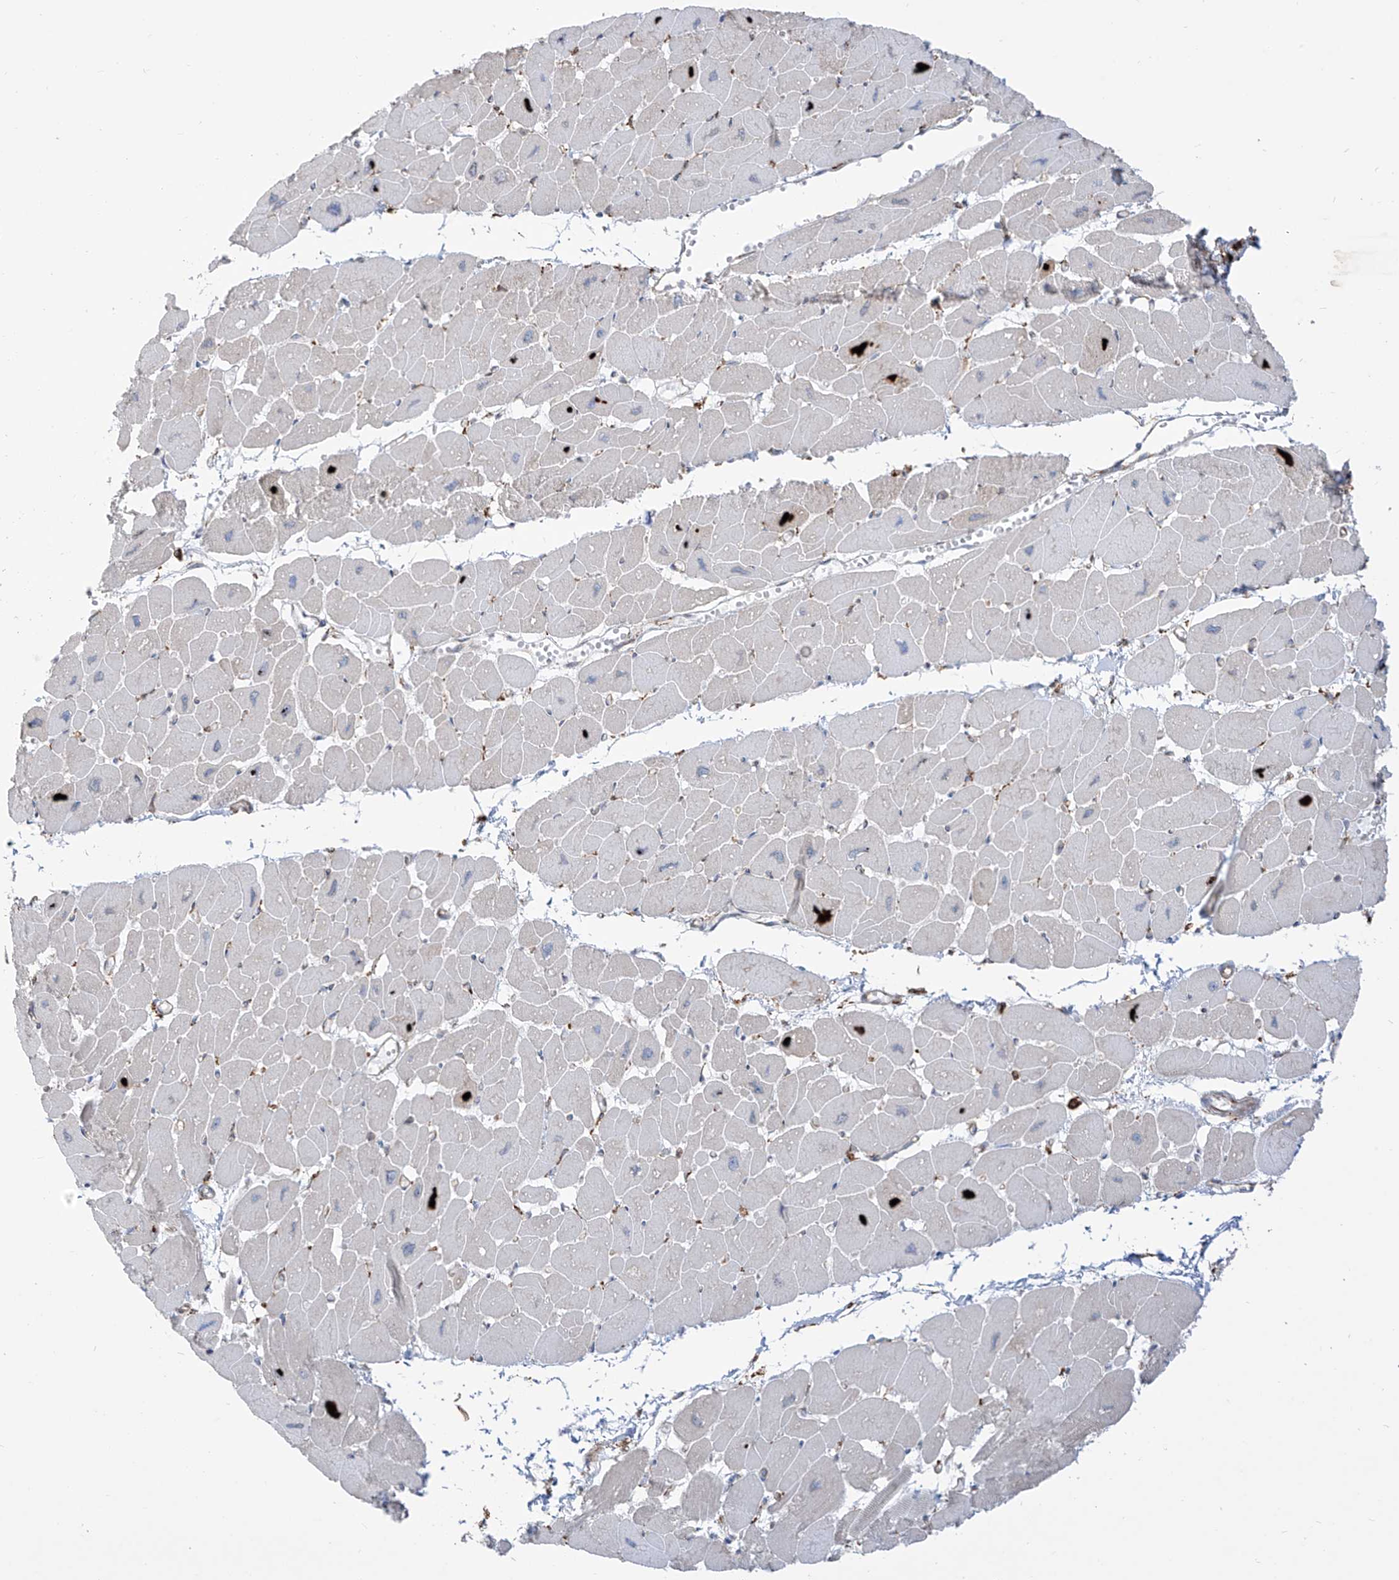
{"staining": {"intensity": "negative", "quantity": "none", "location": "none"}, "tissue": "heart muscle", "cell_type": "Cardiomyocytes", "image_type": "normal", "snomed": [{"axis": "morphology", "description": "Normal tissue, NOS"}, {"axis": "topography", "description": "Heart"}], "caption": "Histopathology image shows no significant protein staining in cardiomyocytes of unremarkable heart muscle.", "gene": "PDIA6", "patient": {"sex": "female", "age": 54}}